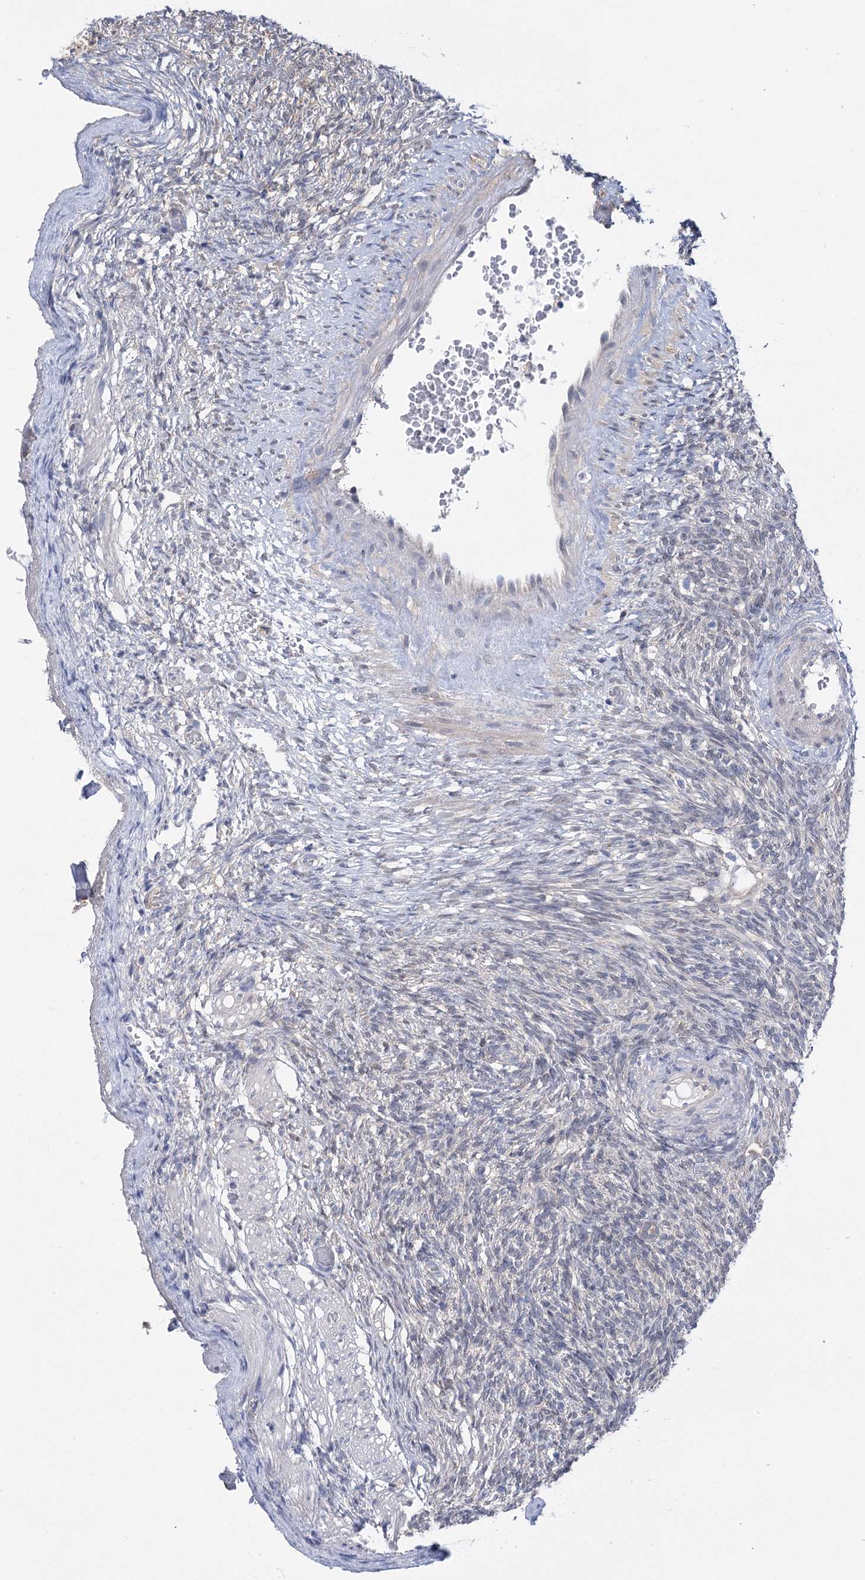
{"staining": {"intensity": "weak", "quantity": ">75%", "location": "cytoplasmic/membranous,nuclear"}, "tissue": "ovary", "cell_type": "Follicle cells", "image_type": "normal", "snomed": [{"axis": "morphology", "description": "Normal tissue, NOS"}, {"axis": "topography", "description": "Ovary"}], "caption": "About >75% of follicle cells in benign ovary demonstrate weak cytoplasmic/membranous,nuclear protein staining as visualized by brown immunohistochemical staining.", "gene": "UGP2", "patient": {"sex": "female", "age": 34}}